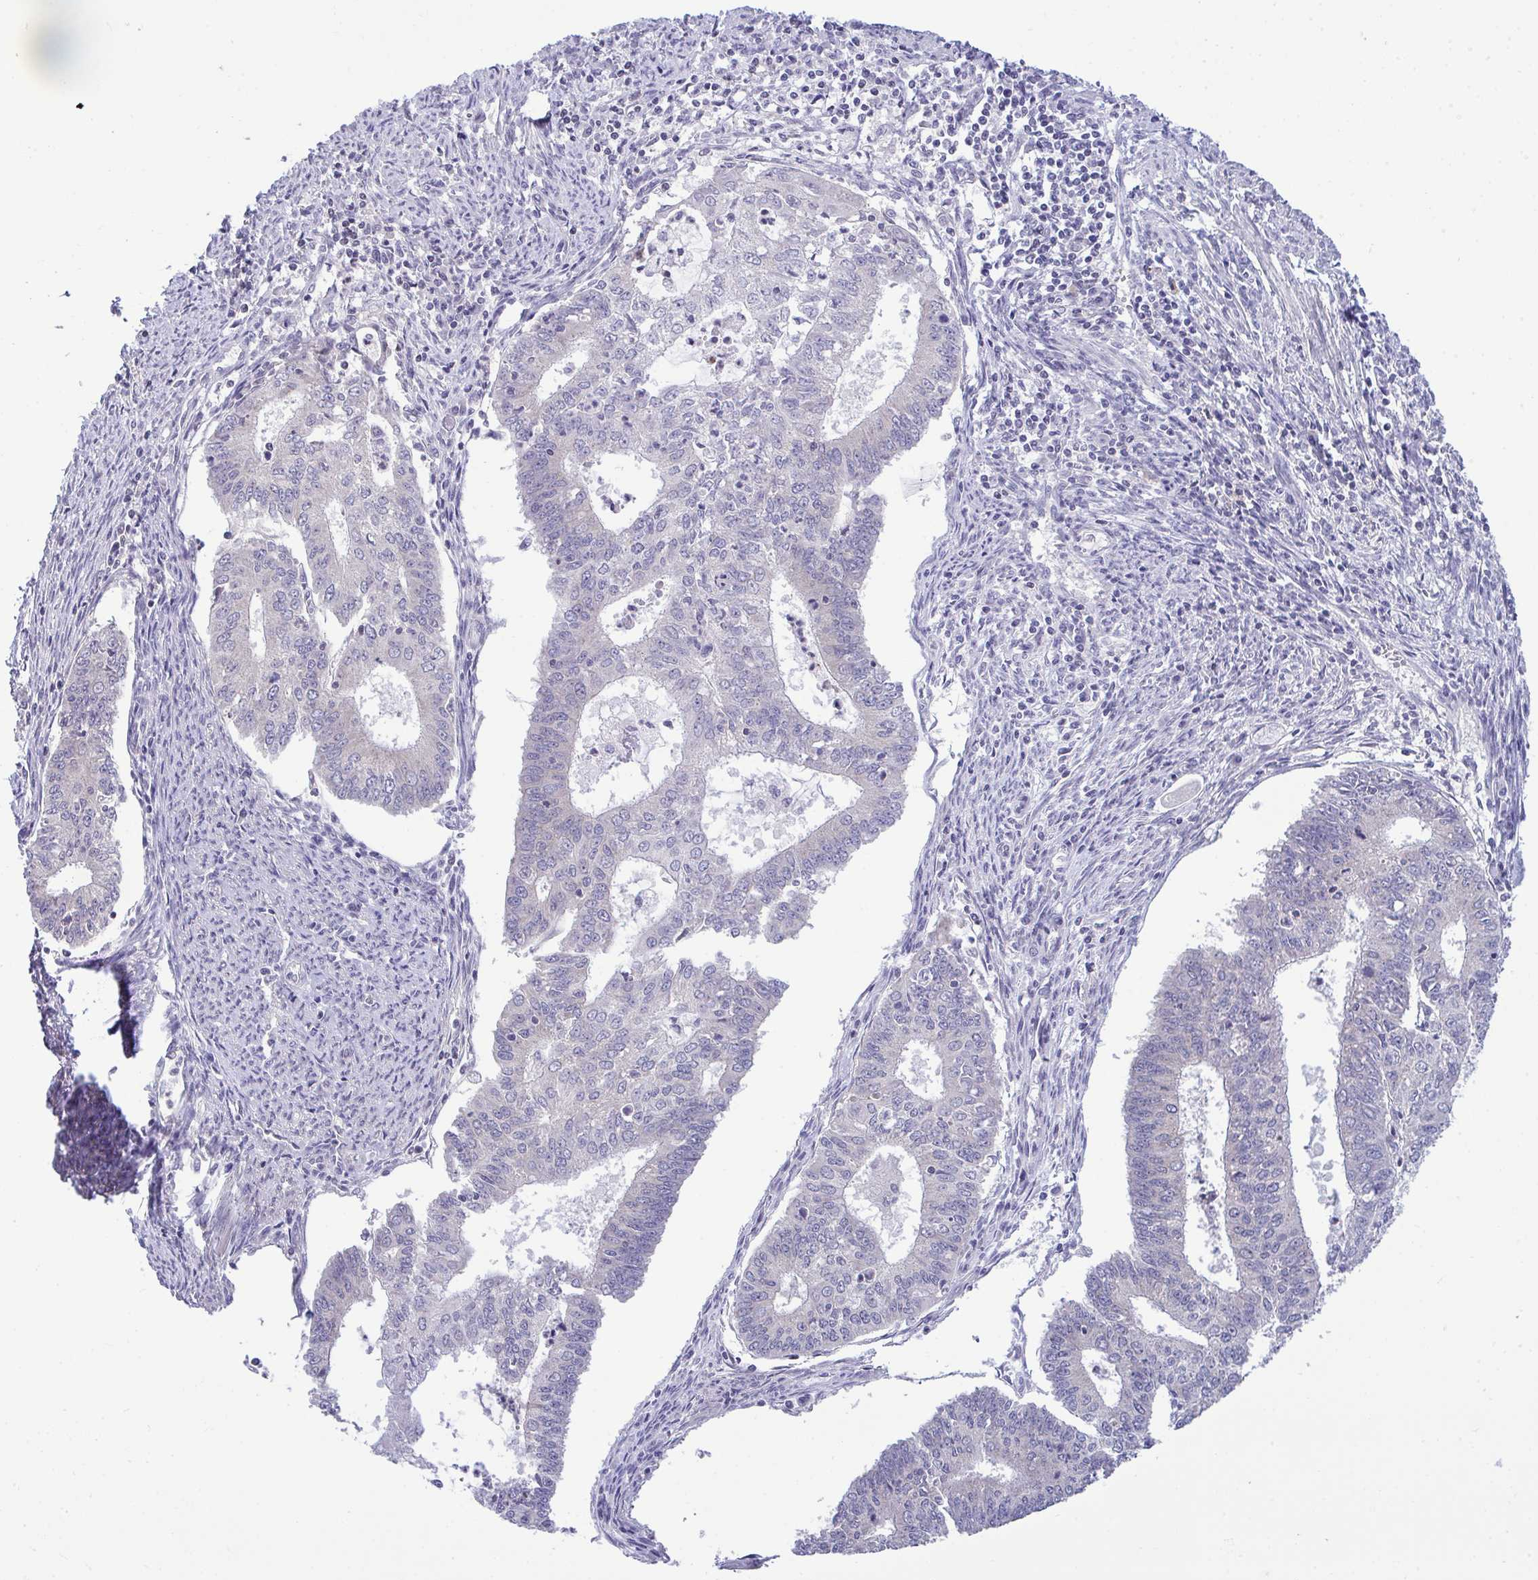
{"staining": {"intensity": "negative", "quantity": "none", "location": "none"}, "tissue": "endometrial cancer", "cell_type": "Tumor cells", "image_type": "cancer", "snomed": [{"axis": "morphology", "description": "Adenocarcinoma, NOS"}, {"axis": "topography", "description": "Endometrium"}], "caption": "Tumor cells are negative for brown protein staining in endometrial cancer (adenocarcinoma).", "gene": "PIGK", "patient": {"sex": "female", "age": 61}}